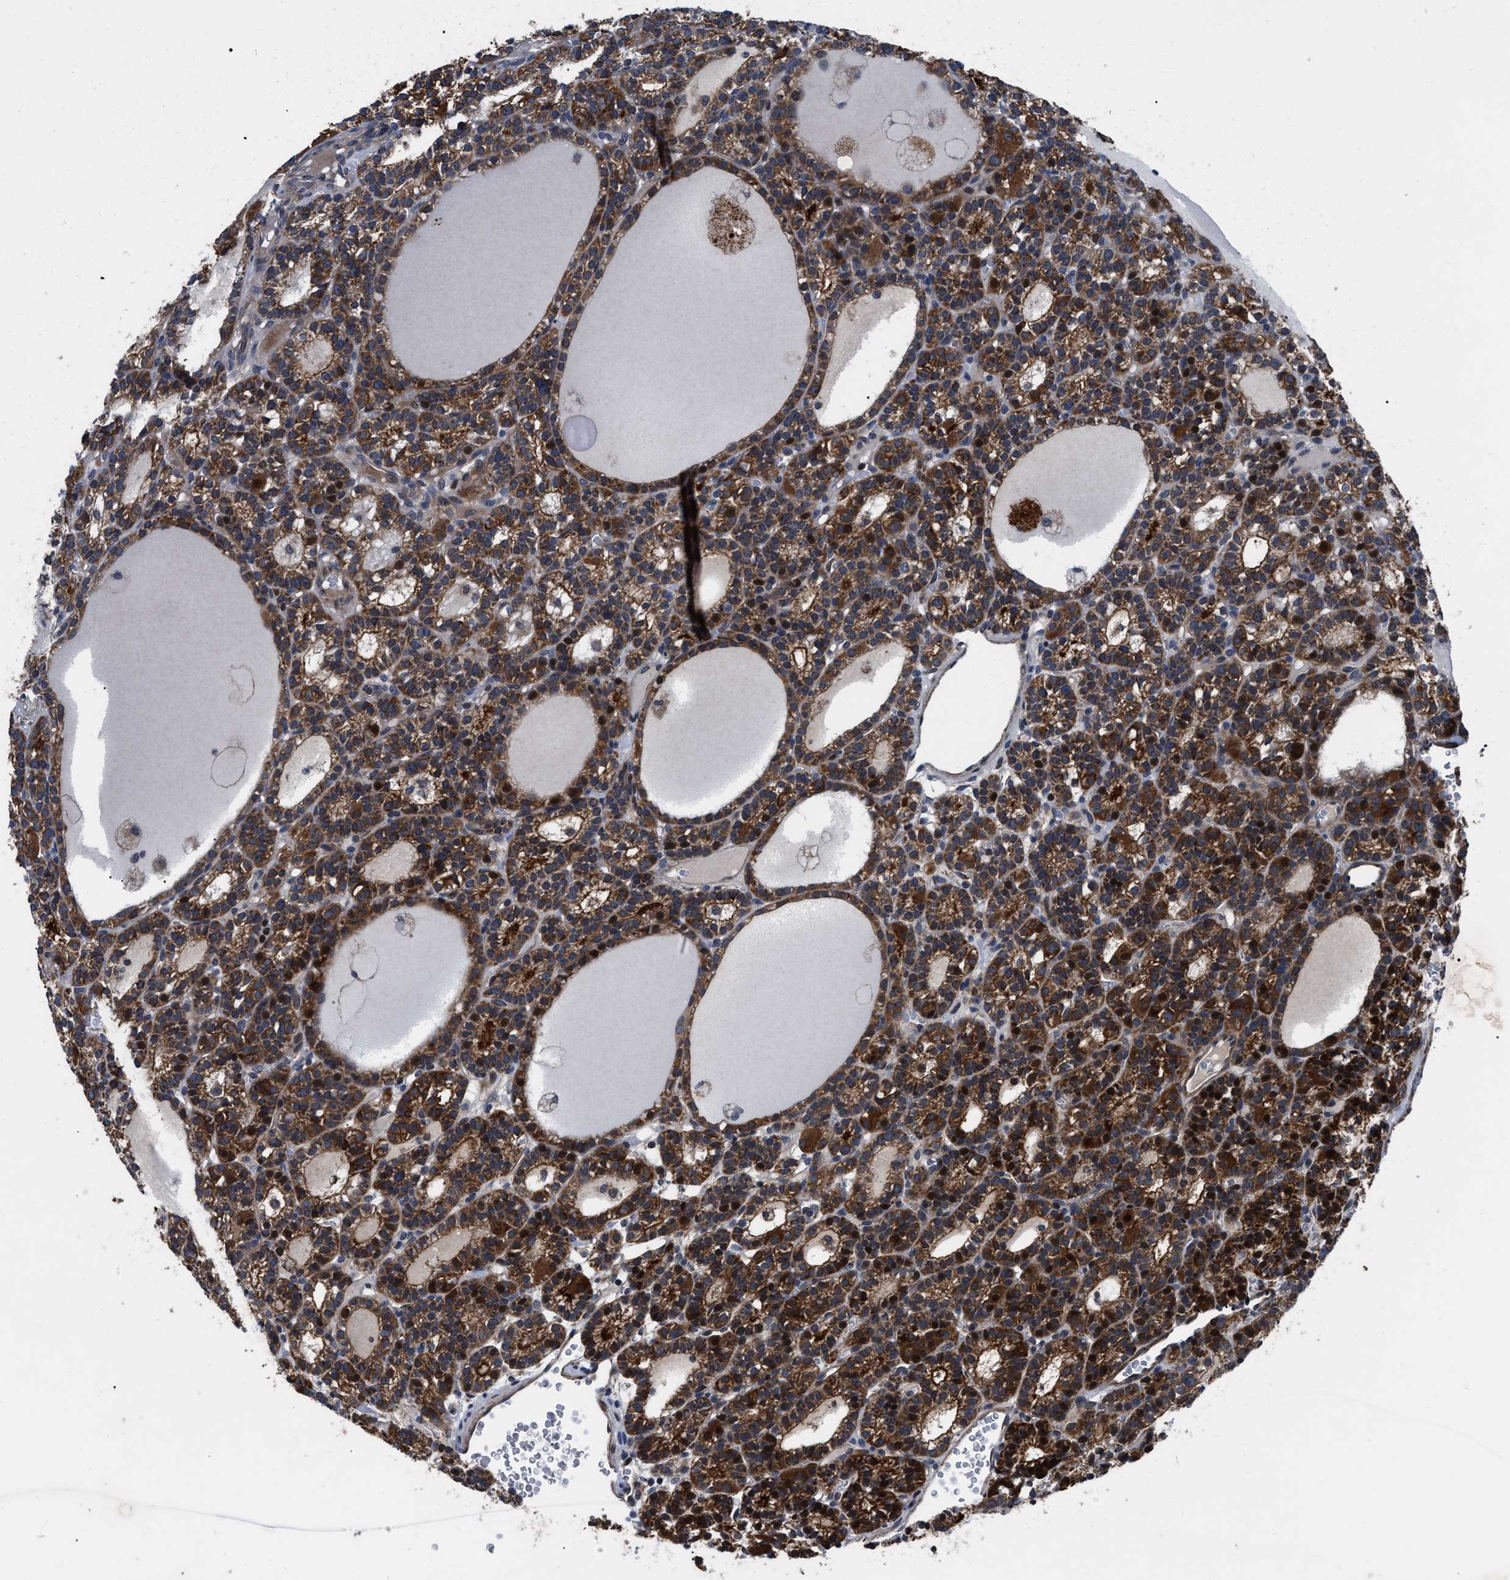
{"staining": {"intensity": "strong", "quantity": ">75%", "location": "cytoplasmic/membranous"}, "tissue": "parathyroid gland", "cell_type": "Glandular cells", "image_type": "normal", "snomed": [{"axis": "morphology", "description": "Normal tissue, NOS"}, {"axis": "morphology", "description": "Adenoma, NOS"}, {"axis": "topography", "description": "Parathyroid gland"}], "caption": "The photomicrograph demonstrates immunohistochemical staining of benign parathyroid gland. There is strong cytoplasmic/membranous expression is seen in about >75% of glandular cells.", "gene": "PPWD1", "patient": {"sex": "female", "age": 58}}